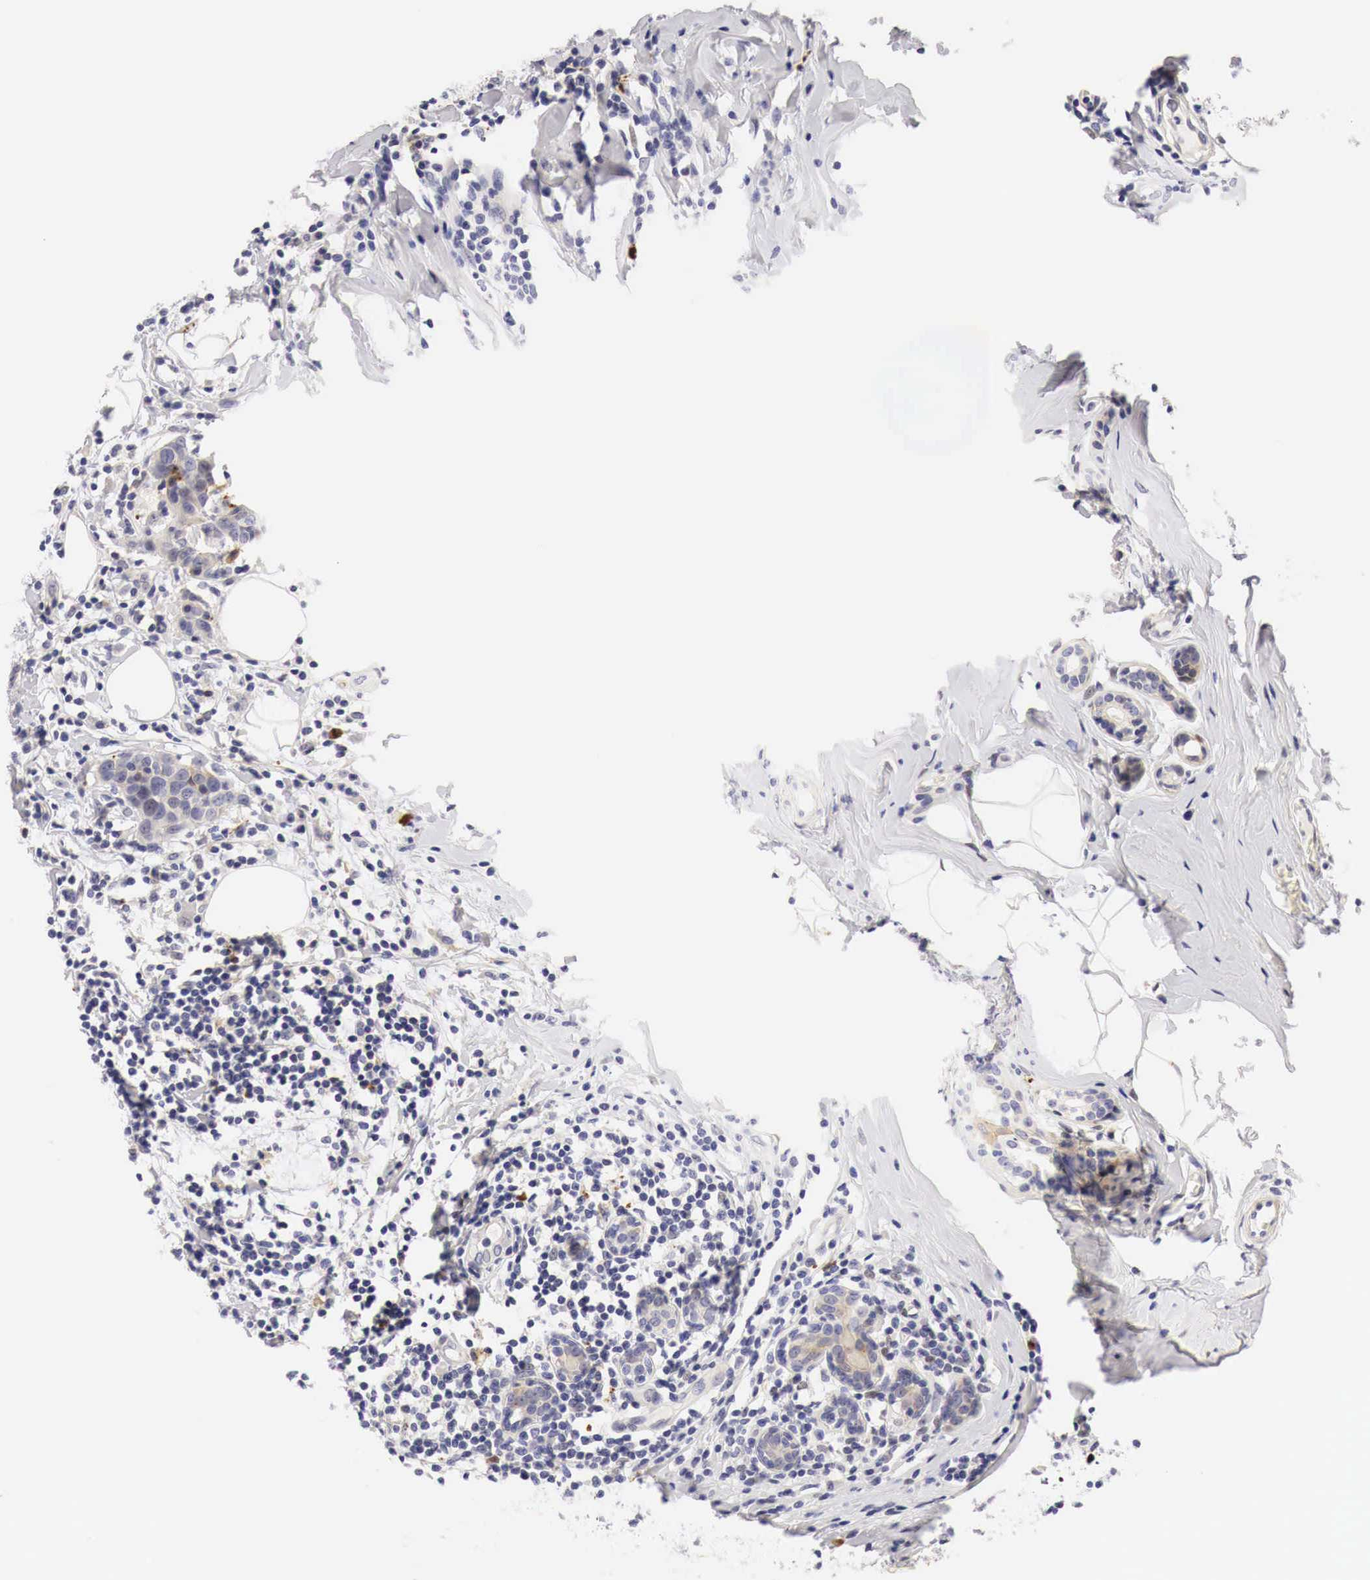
{"staining": {"intensity": "weak", "quantity": "25%-75%", "location": "cytoplasmic/membranous"}, "tissue": "breast cancer", "cell_type": "Tumor cells", "image_type": "cancer", "snomed": [{"axis": "morphology", "description": "Duct carcinoma"}, {"axis": "topography", "description": "Breast"}], "caption": "Weak cytoplasmic/membranous positivity for a protein is appreciated in approximately 25%-75% of tumor cells of breast cancer using immunohistochemistry (IHC).", "gene": "CASP3", "patient": {"sex": "female", "age": 55}}